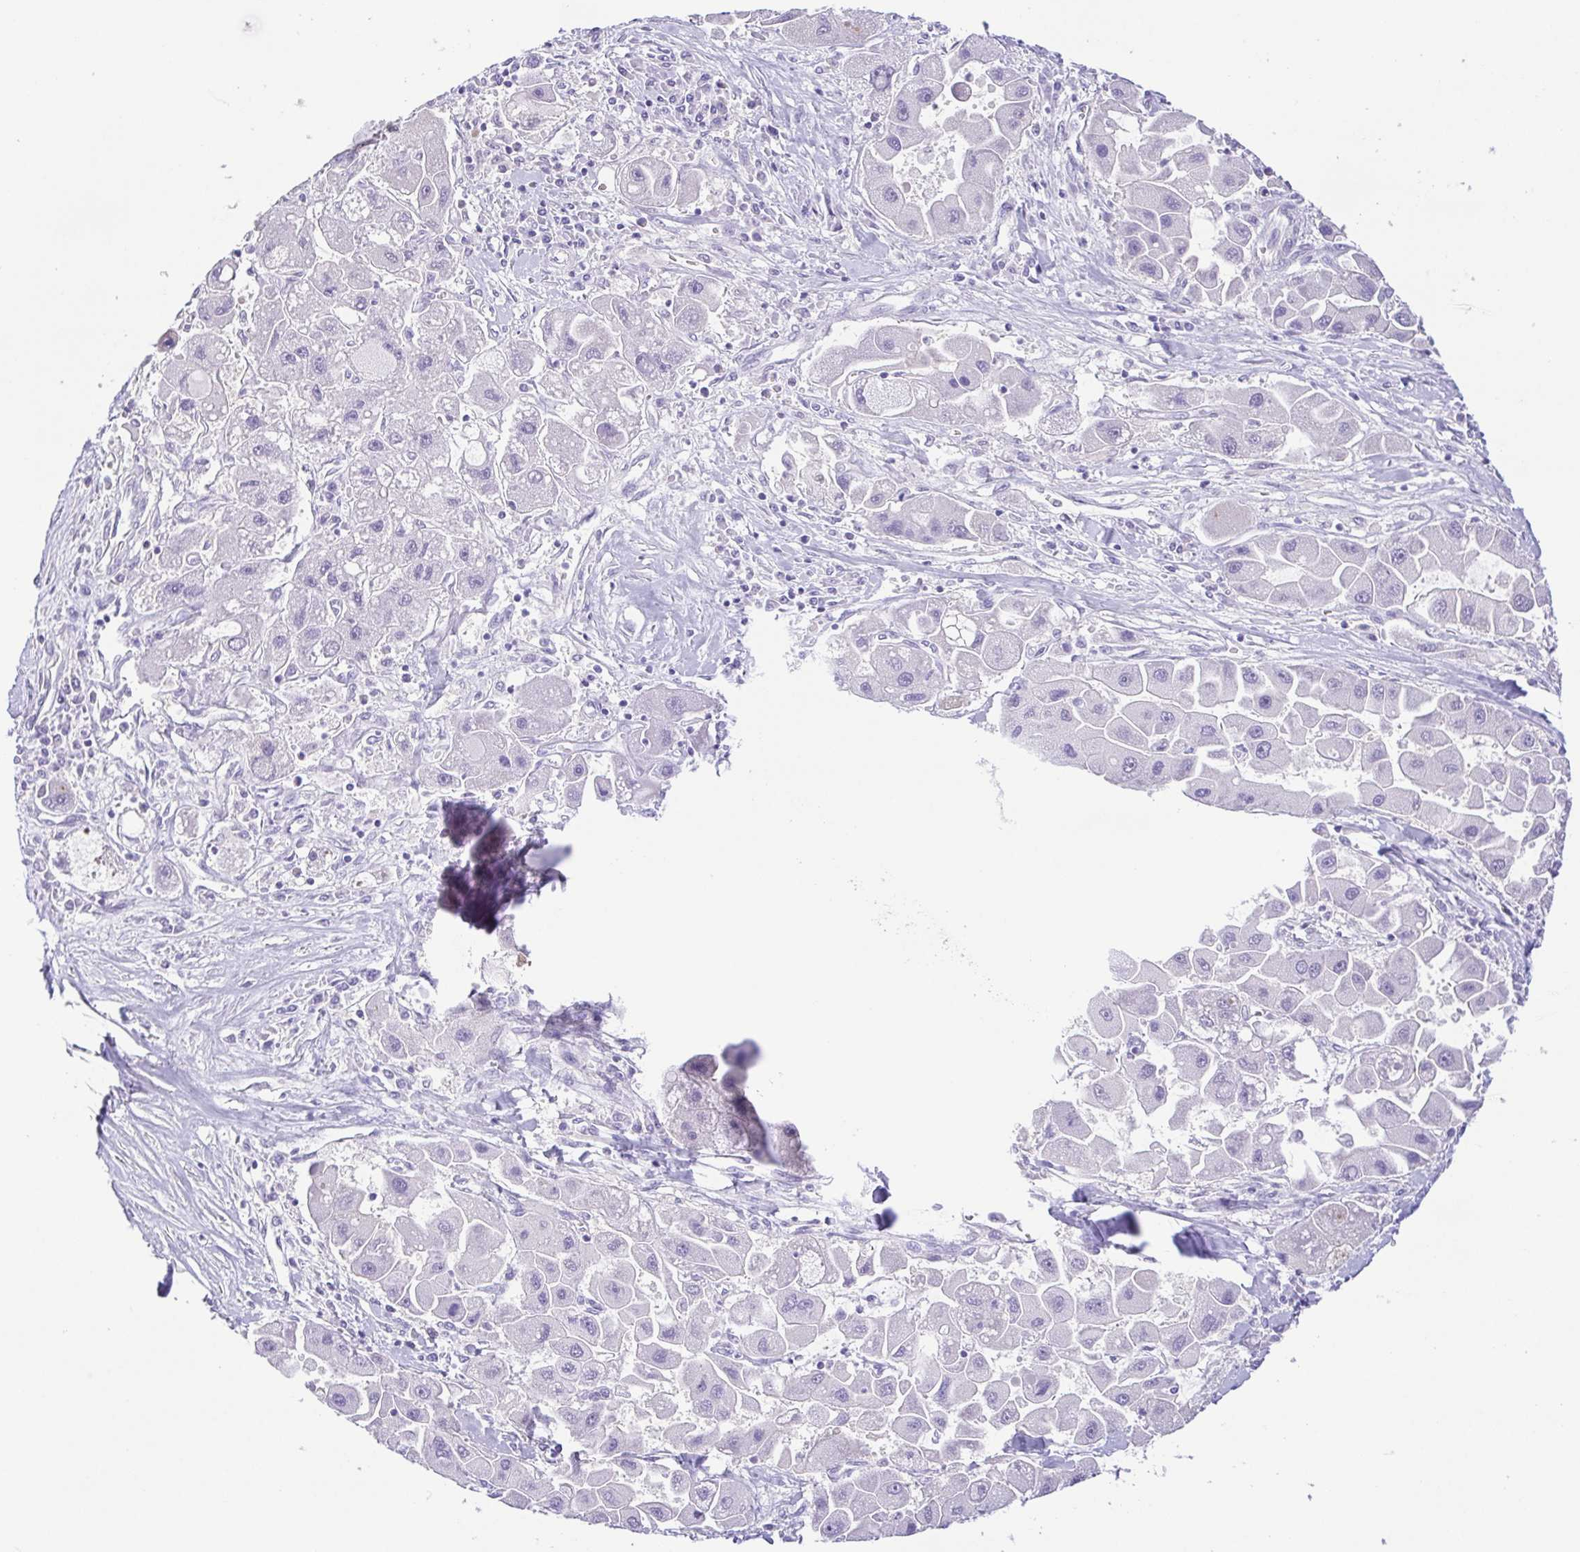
{"staining": {"intensity": "negative", "quantity": "none", "location": "none"}, "tissue": "liver cancer", "cell_type": "Tumor cells", "image_type": "cancer", "snomed": [{"axis": "morphology", "description": "Carcinoma, Hepatocellular, NOS"}, {"axis": "topography", "description": "Liver"}], "caption": "The immunohistochemistry (IHC) image has no significant expression in tumor cells of liver hepatocellular carcinoma tissue.", "gene": "EPB42", "patient": {"sex": "male", "age": 24}}